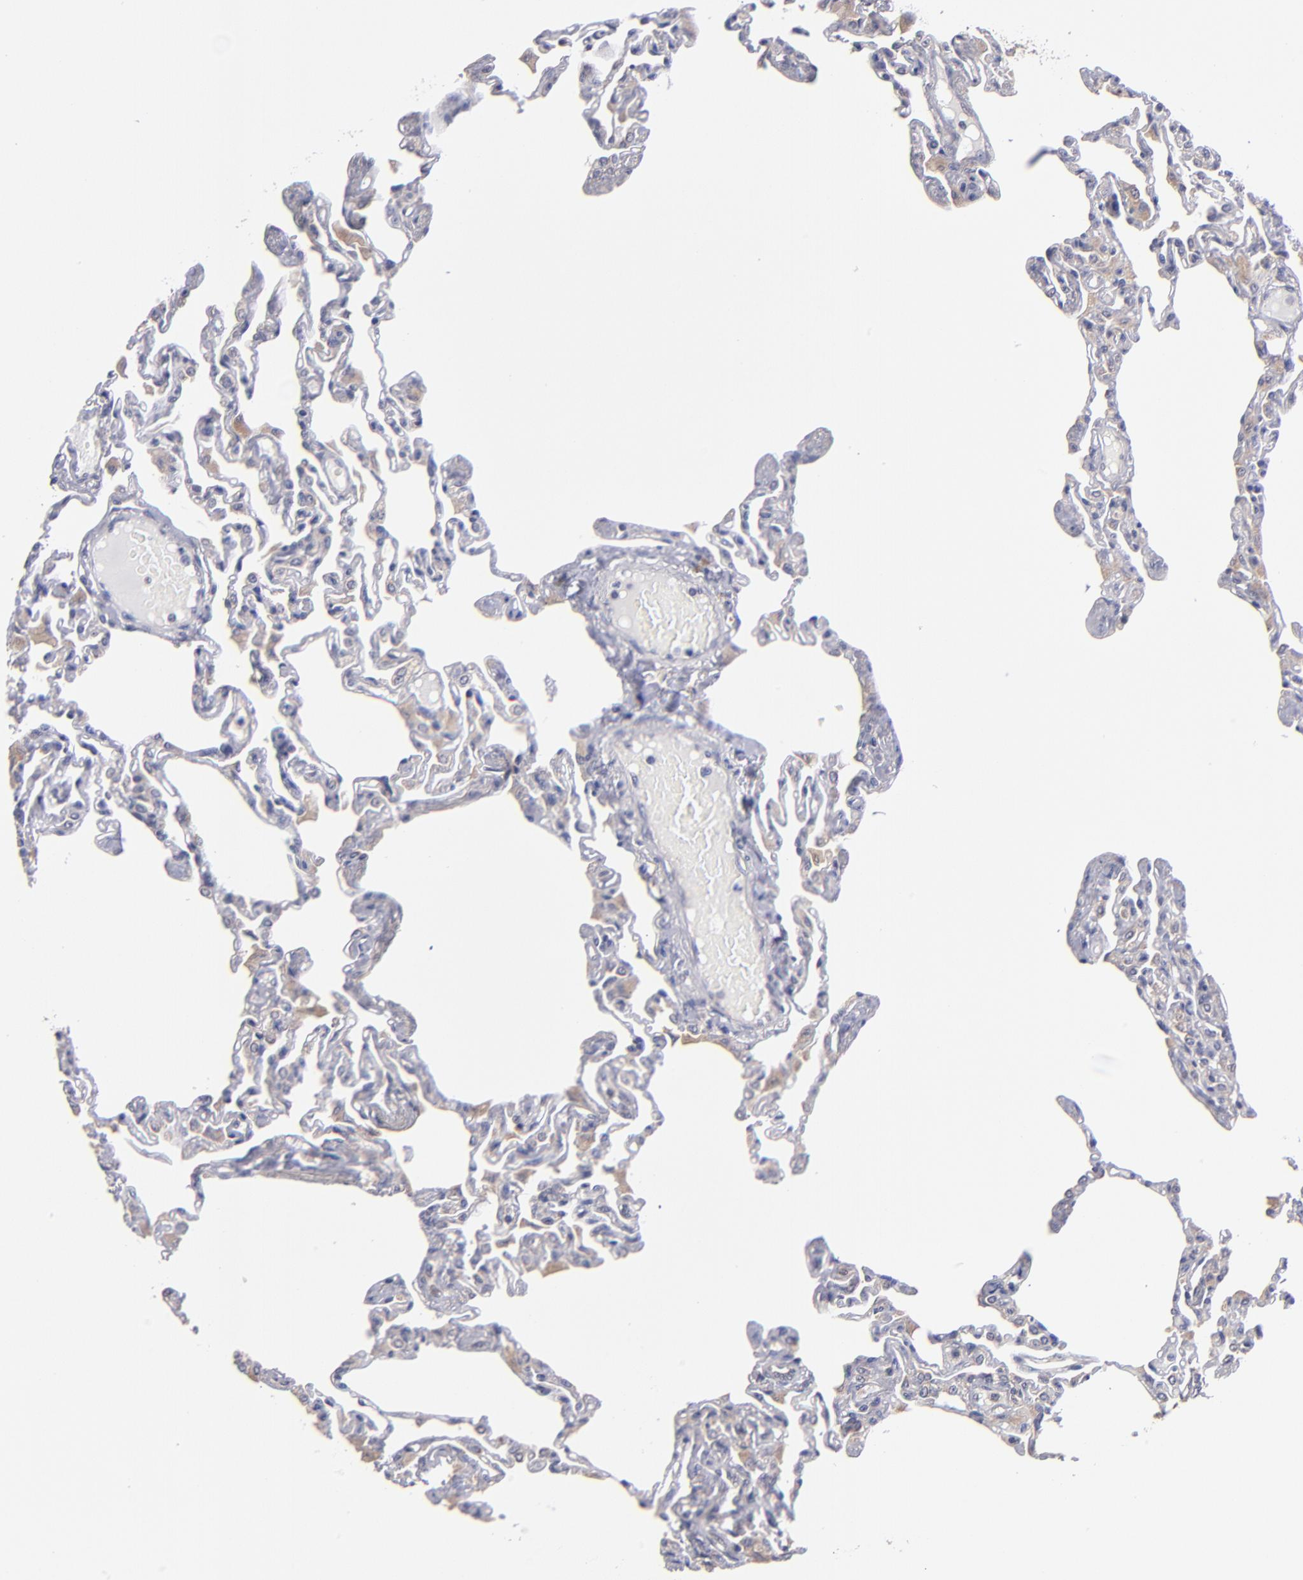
{"staining": {"intensity": "weak", "quantity": "25%-75%", "location": "cytoplasmic/membranous"}, "tissue": "lung", "cell_type": "Alveolar cells", "image_type": "normal", "snomed": [{"axis": "morphology", "description": "Normal tissue, NOS"}, {"axis": "topography", "description": "Lung"}], "caption": "Immunohistochemistry (IHC) micrograph of benign human lung stained for a protein (brown), which reveals low levels of weak cytoplasmic/membranous staining in about 25%-75% of alveolar cells.", "gene": "EIF3L", "patient": {"sex": "female", "age": 49}}